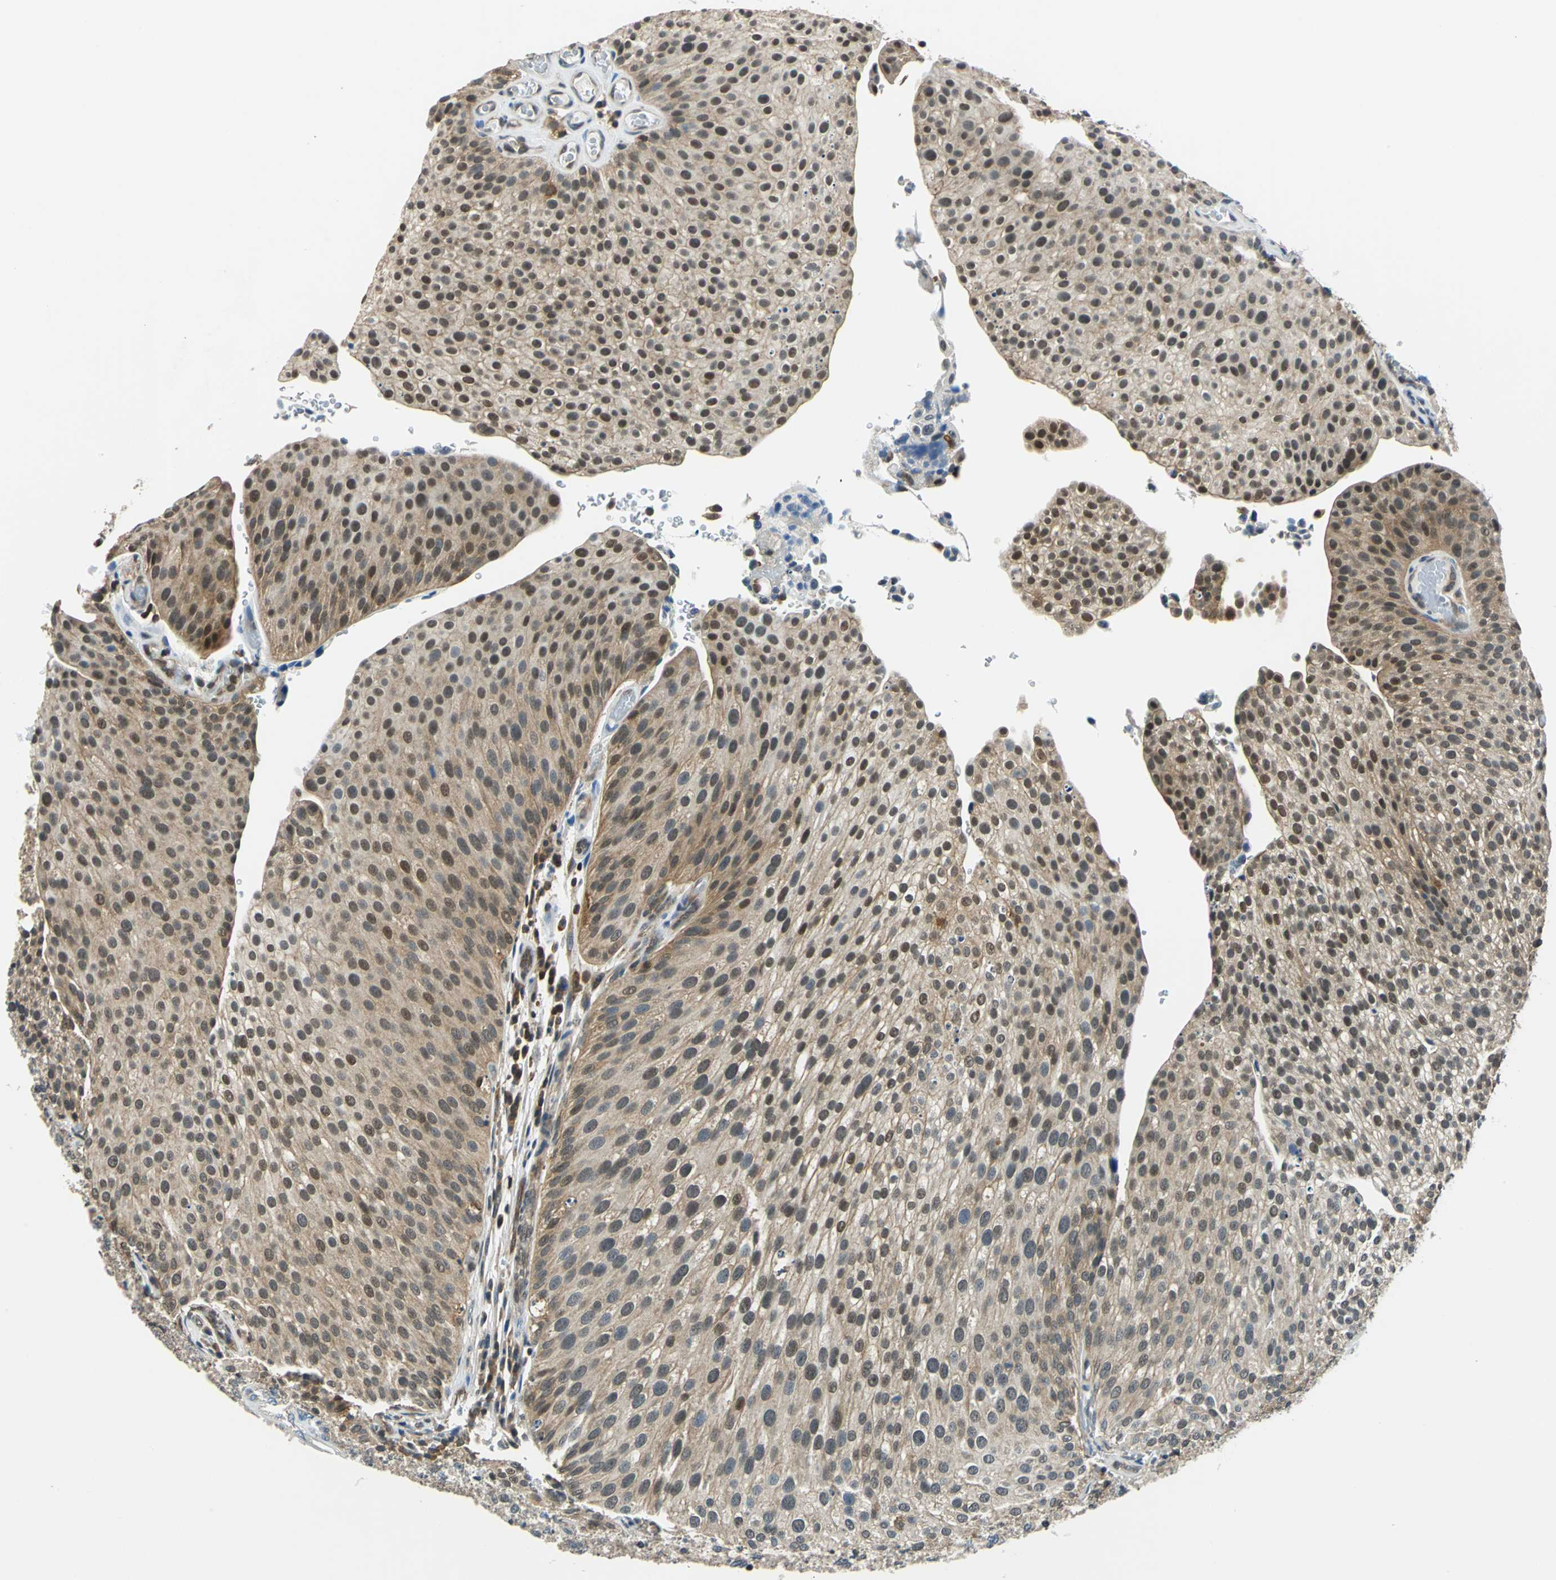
{"staining": {"intensity": "strong", "quantity": ">75%", "location": "cytoplasmic/membranous,nuclear"}, "tissue": "urothelial cancer", "cell_type": "Tumor cells", "image_type": "cancer", "snomed": [{"axis": "morphology", "description": "Urothelial carcinoma, Low grade"}, {"axis": "topography", "description": "Smooth muscle"}, {"axis": "topography", "description": "Urinary bladder"}], "caption": "This is a histology image of immunohistochemistry staining of urothelial cancer, which shows strong positivity in the cytoplasmic/membranous and nuclear of tumor cells.", "gene": "ARPC3", "patient": {"sex": "male", "age": 60}}